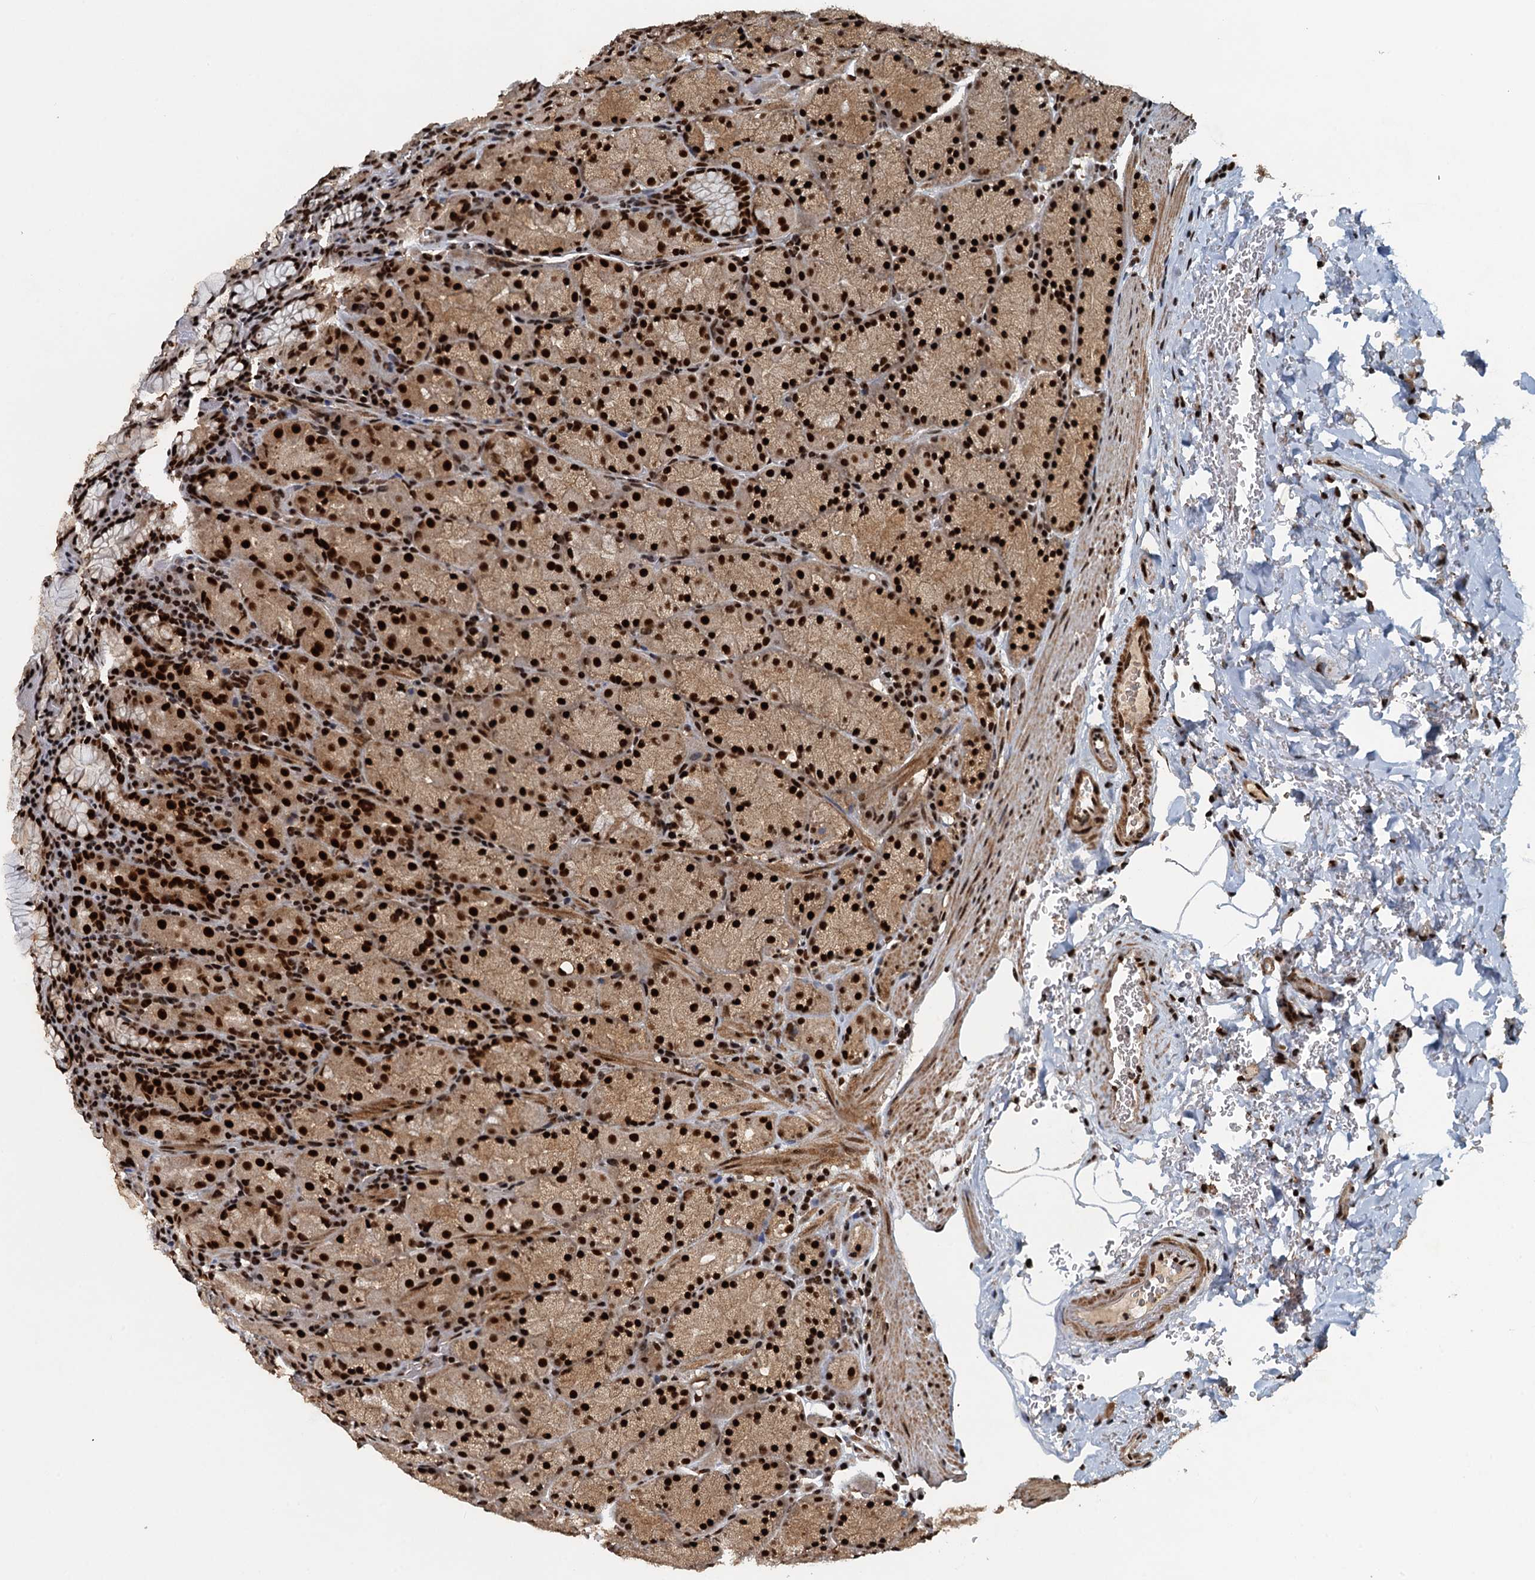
{"staining": {"intensity": "strong", "quantity": ">75%", "location": "nuclear"}, "tissue": "stomach", "cell_type": "Glandular cells", "image_type": "normal", "snomed": [{"axis": "morphology", "description": "Normal tissue, NOS"}, {"axis": "topography", "description": "Stomach, upper"}, {"axis": "topography", "description": "Stomach, lower"}], "caption": "Stomach stained with IHC exhibits strong nuclear staining in about >75% of glandular cells.", "gene": "ZC3H18", "patient": {"sex": "male", "age": 80}}